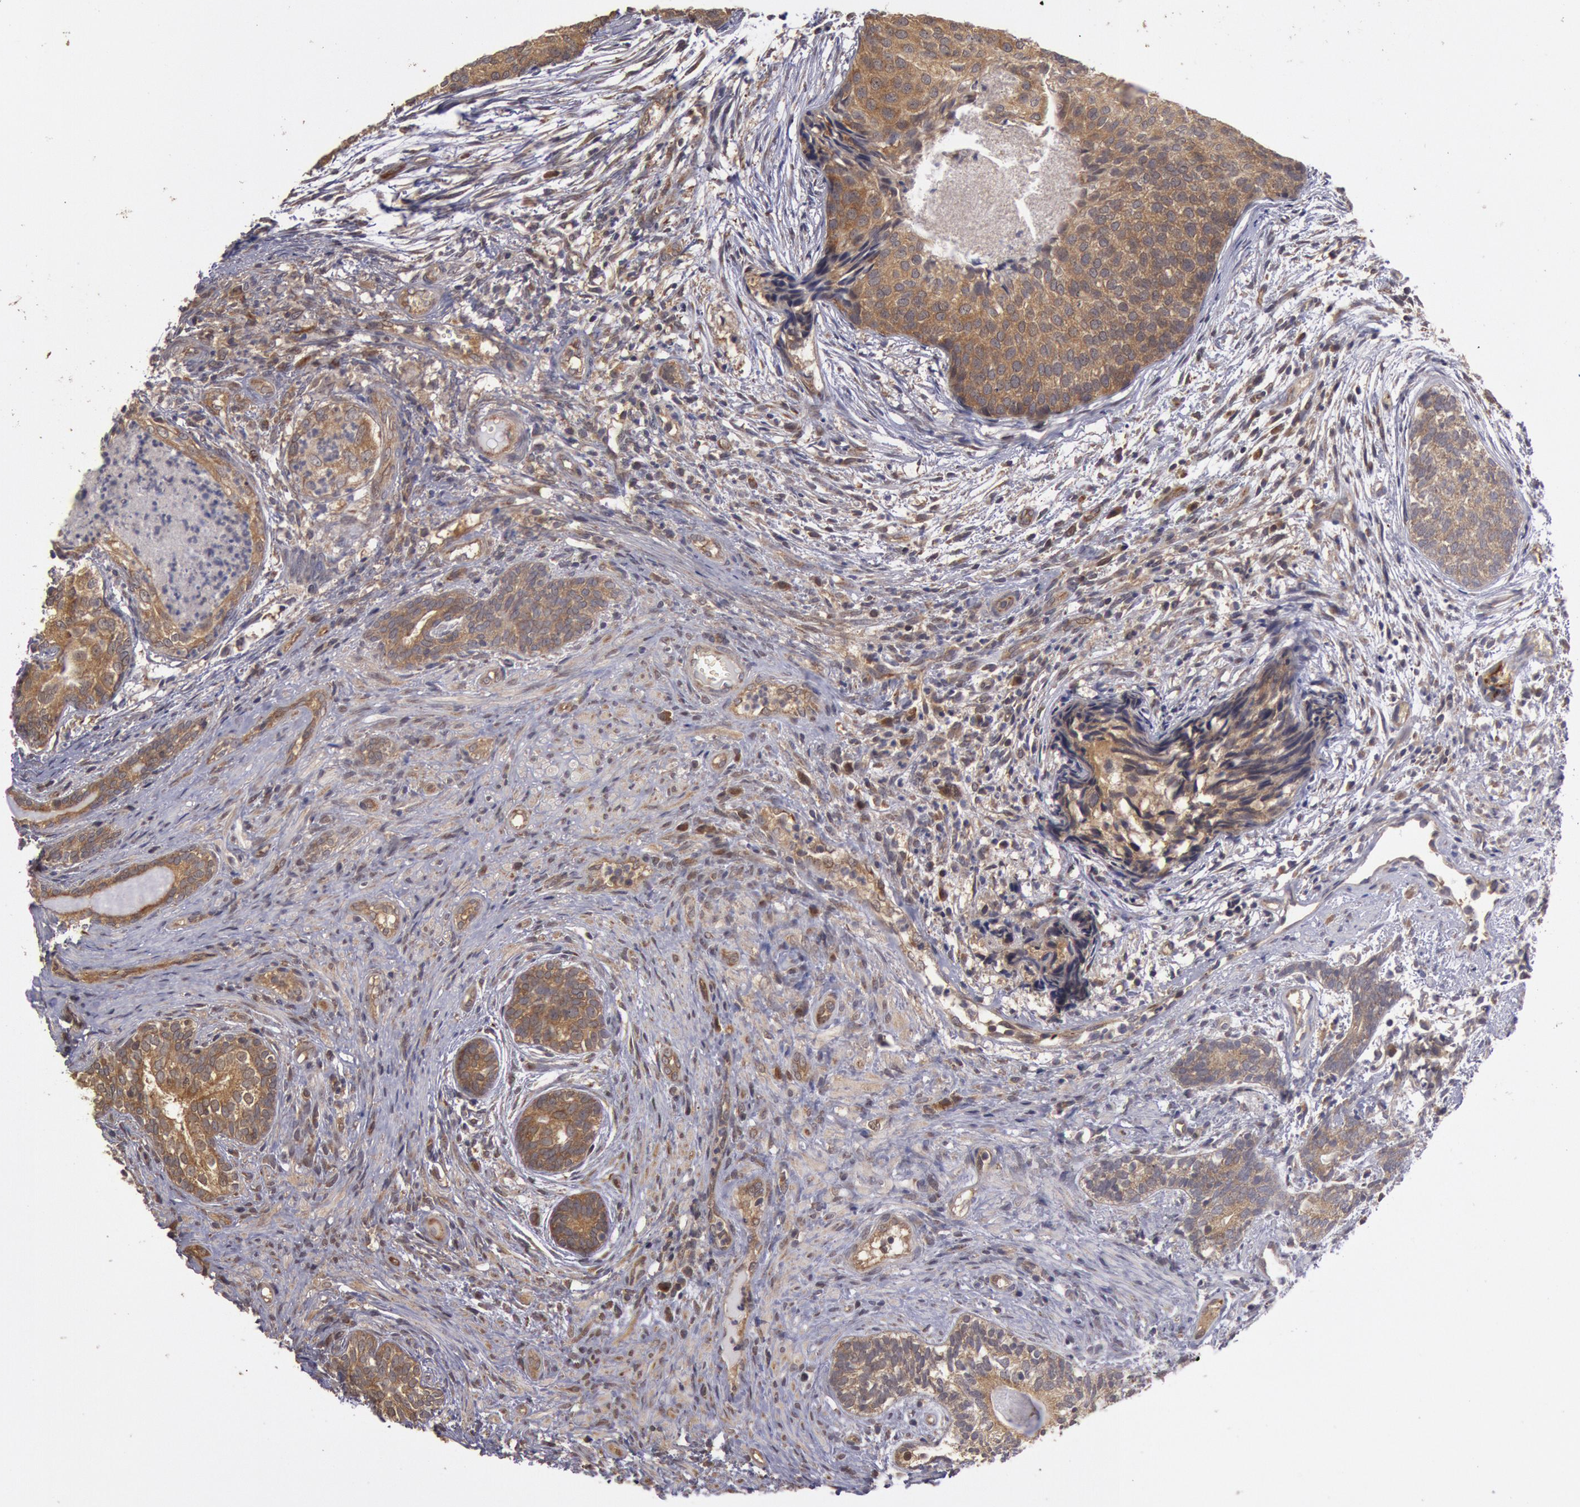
{"staining": {"intensity": "moderate", "quantity": ">75%", "location": "cytoplasmic/membranous"}, "tissue": "urothelial cancer", "cell_type": "Tumor cells", "image_type": "cancer", "snomed": [{"axis": "morphology", "description": "Urothelial carcinoma, Low grade"}, {"axis": "topography", "description": "Urinary bladder"}], "caption": "This is an image of immunohistochemistry staining of low-grade urothelial carcinoma, which shows moderate staining in the cytoplasmic/membranous of tumor cells.", "gene": "USP14", "patient": {"sex": "male", "age": 84}}